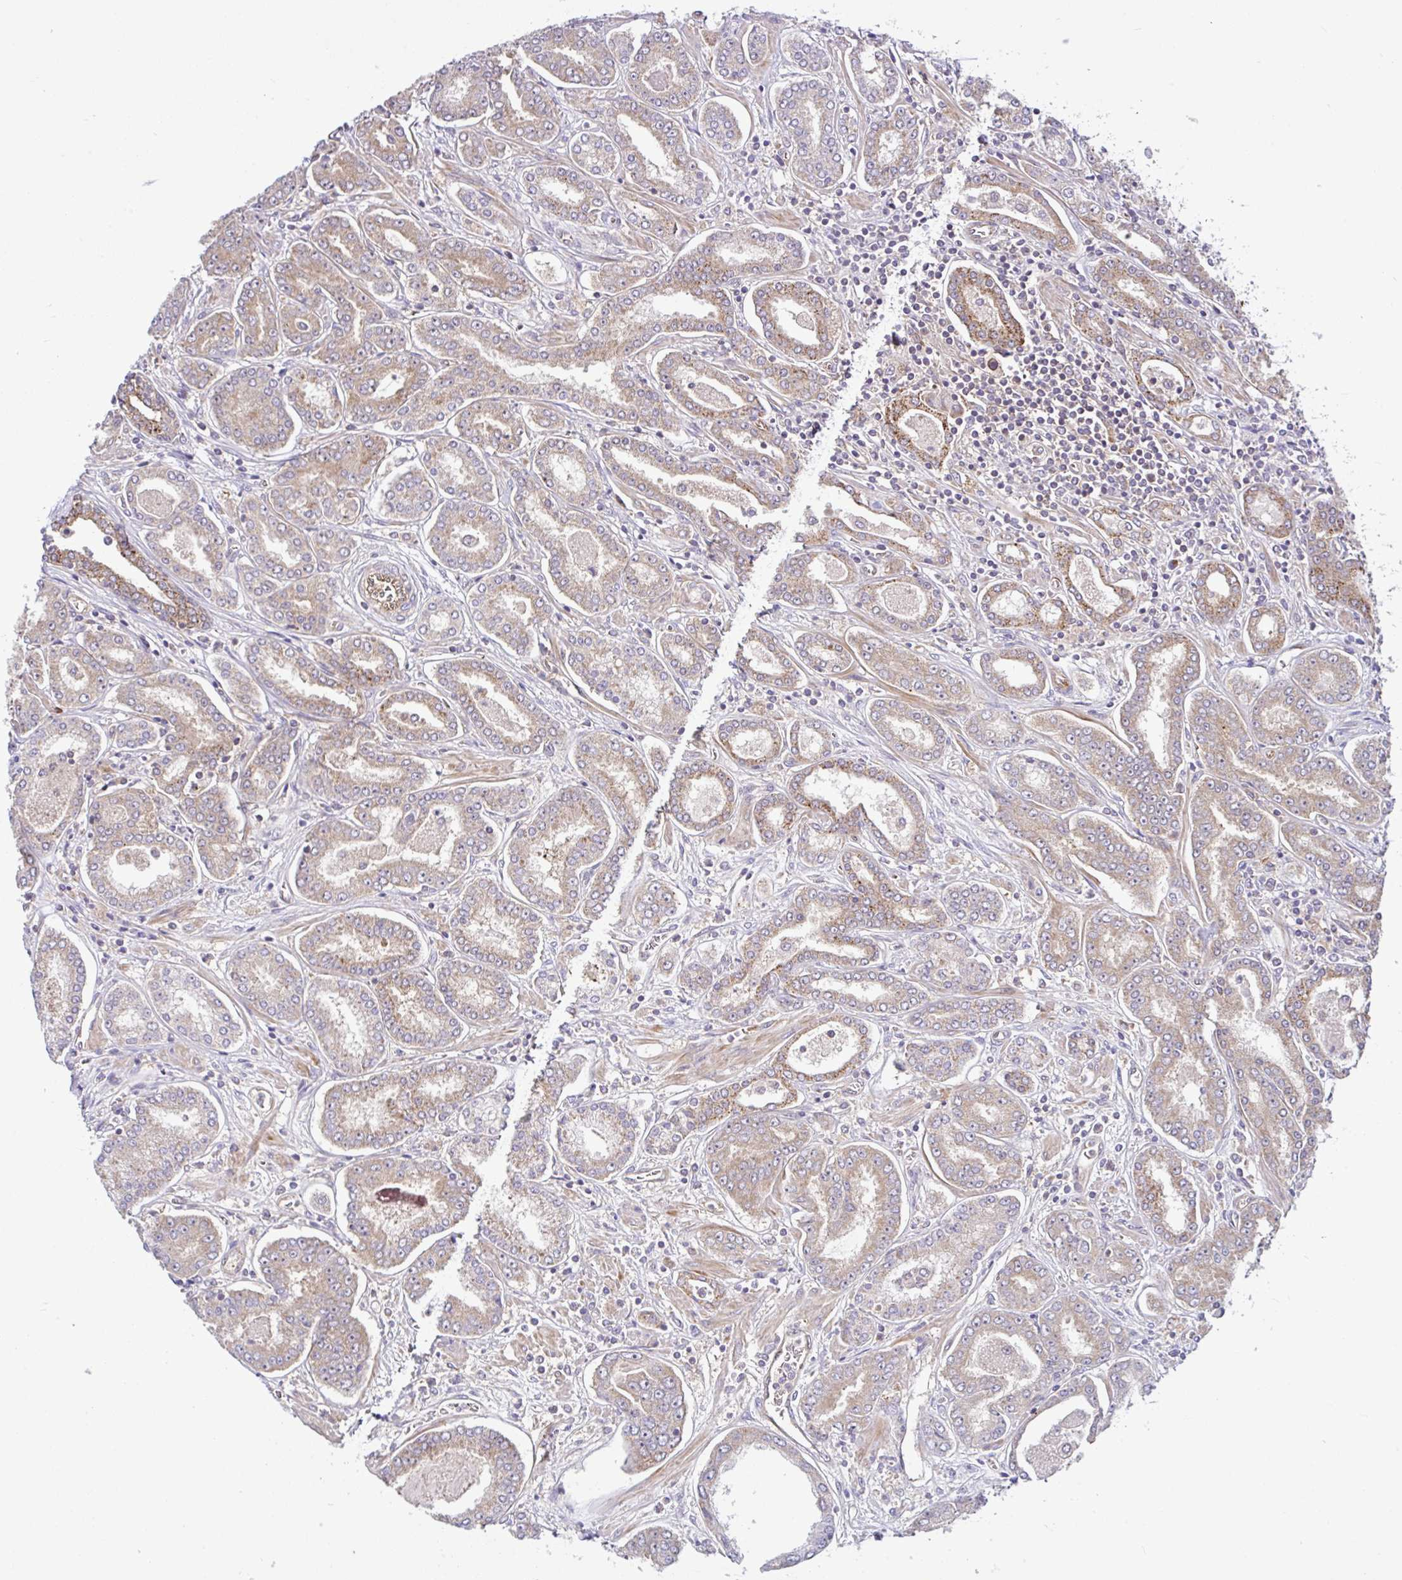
{"staining": {"intensity": "weak", "quantity": ">75%", "location": "cytoplasmic/membranous"}, "tissue": "prostate cancer", "cell_type": "Tumor cells", "image_type": "cancer", "snomed": [{"axis": "morphology", "description": "Adenocarcinoma, High grade"}, {"axis": "topography", "description": "Prostate"}], "caption": "Immunohistochemical staining of human high-grade adenocarcinoma (prostate) reveals low levels of weak cytoplasmic/membranous protein expression in about >75% of tumor cells.", "gene": "NTPCR", "patient": {"sex": "male", "age": 72}}